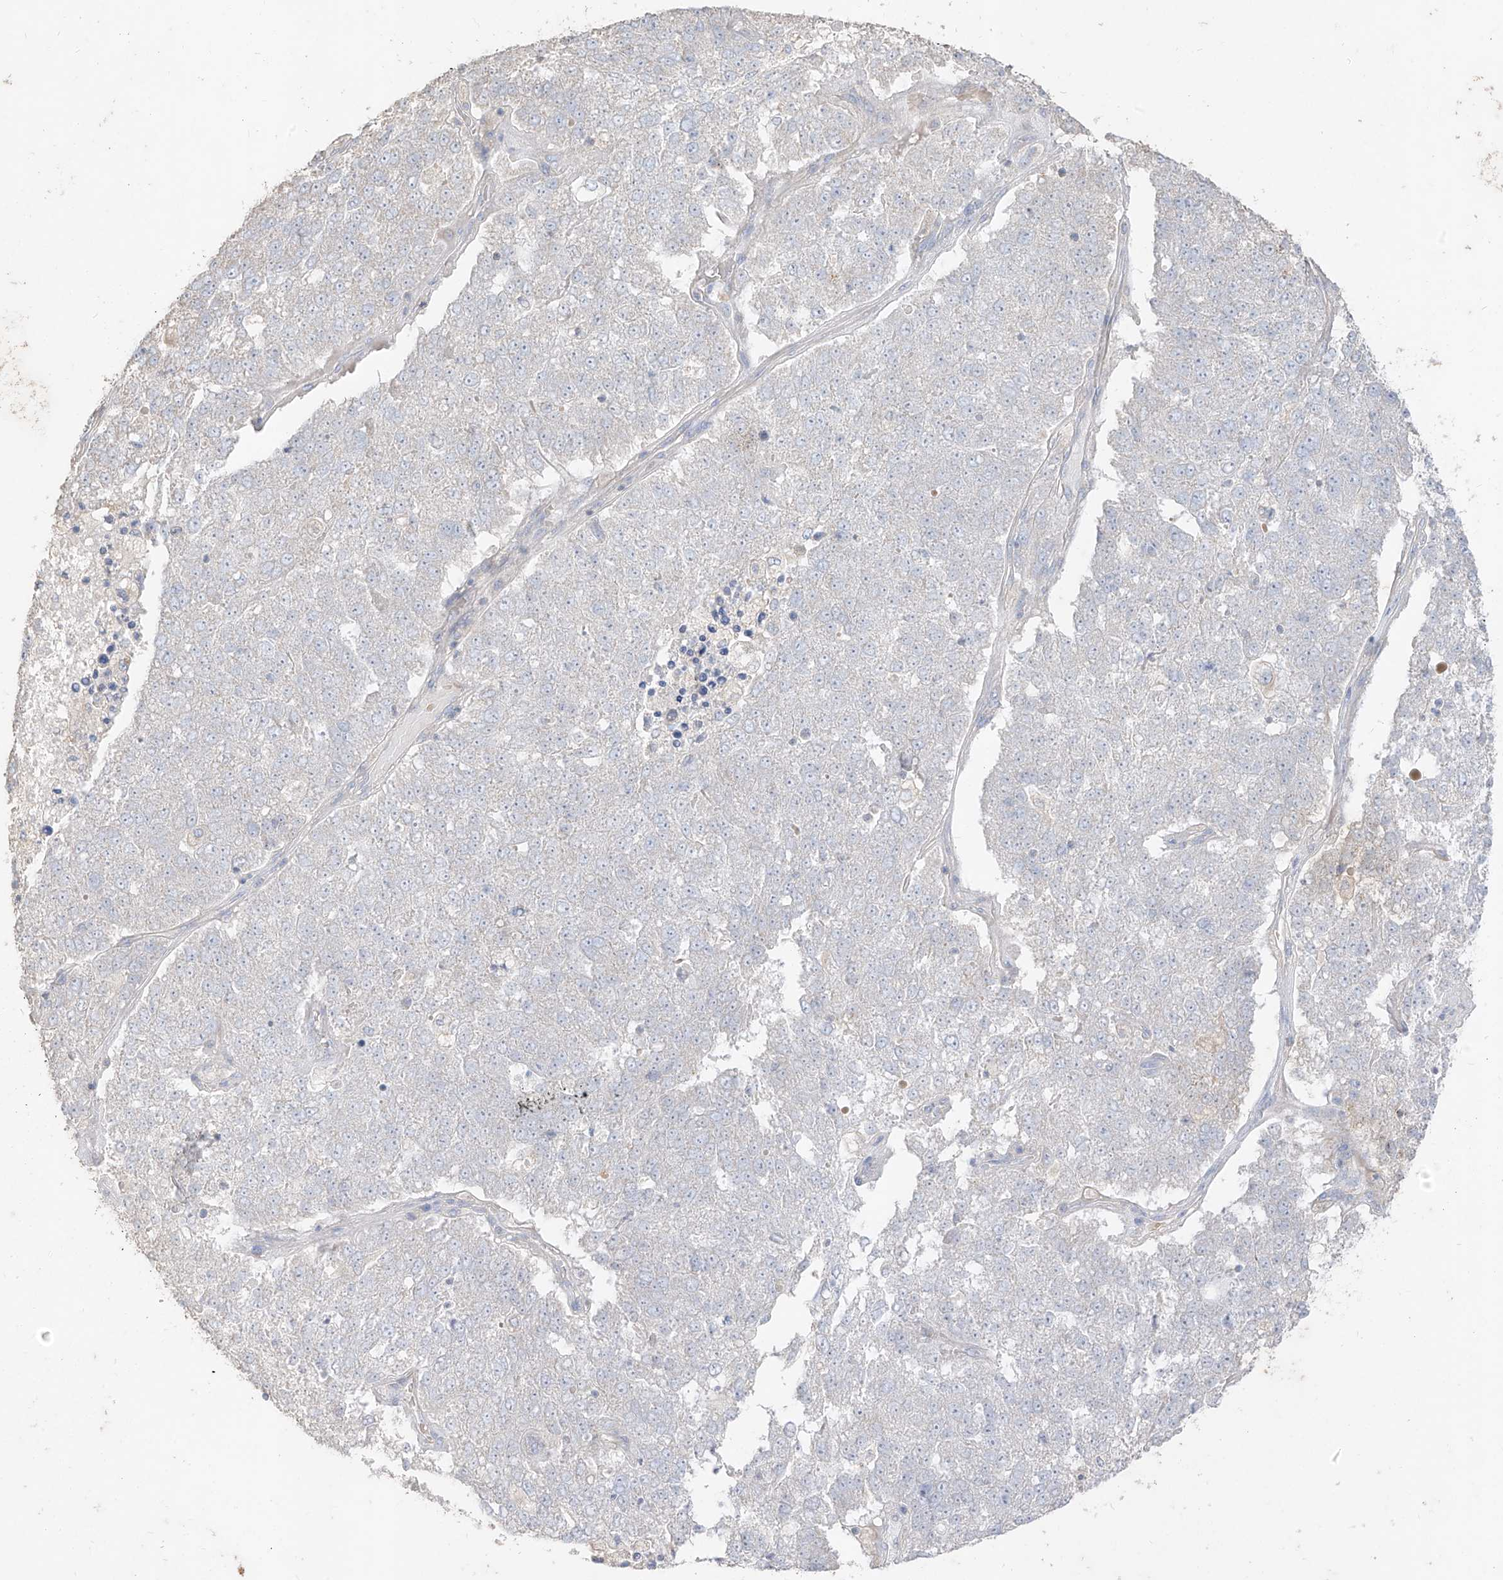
{"staining": {"intensity": "negative", "quantity": "none", "location": "none"}, "tissue": "pancreatic cancer", "cell_type": "Tumor cells", "image_type": "cancer", "snomed": [{"axis": "morphology", "description": "Adenocarcinoma, NOS"}, {"axis": "topography", "description": "Pancreas"}], "caption": "High power microscopy histopathology image of an immunohistochemistry histopathology image of pancreatic cancer, revealing no significant expression in tumor cells.", "gene": "ZZEF1", "patient": {"sex": "female", "age": 61}}